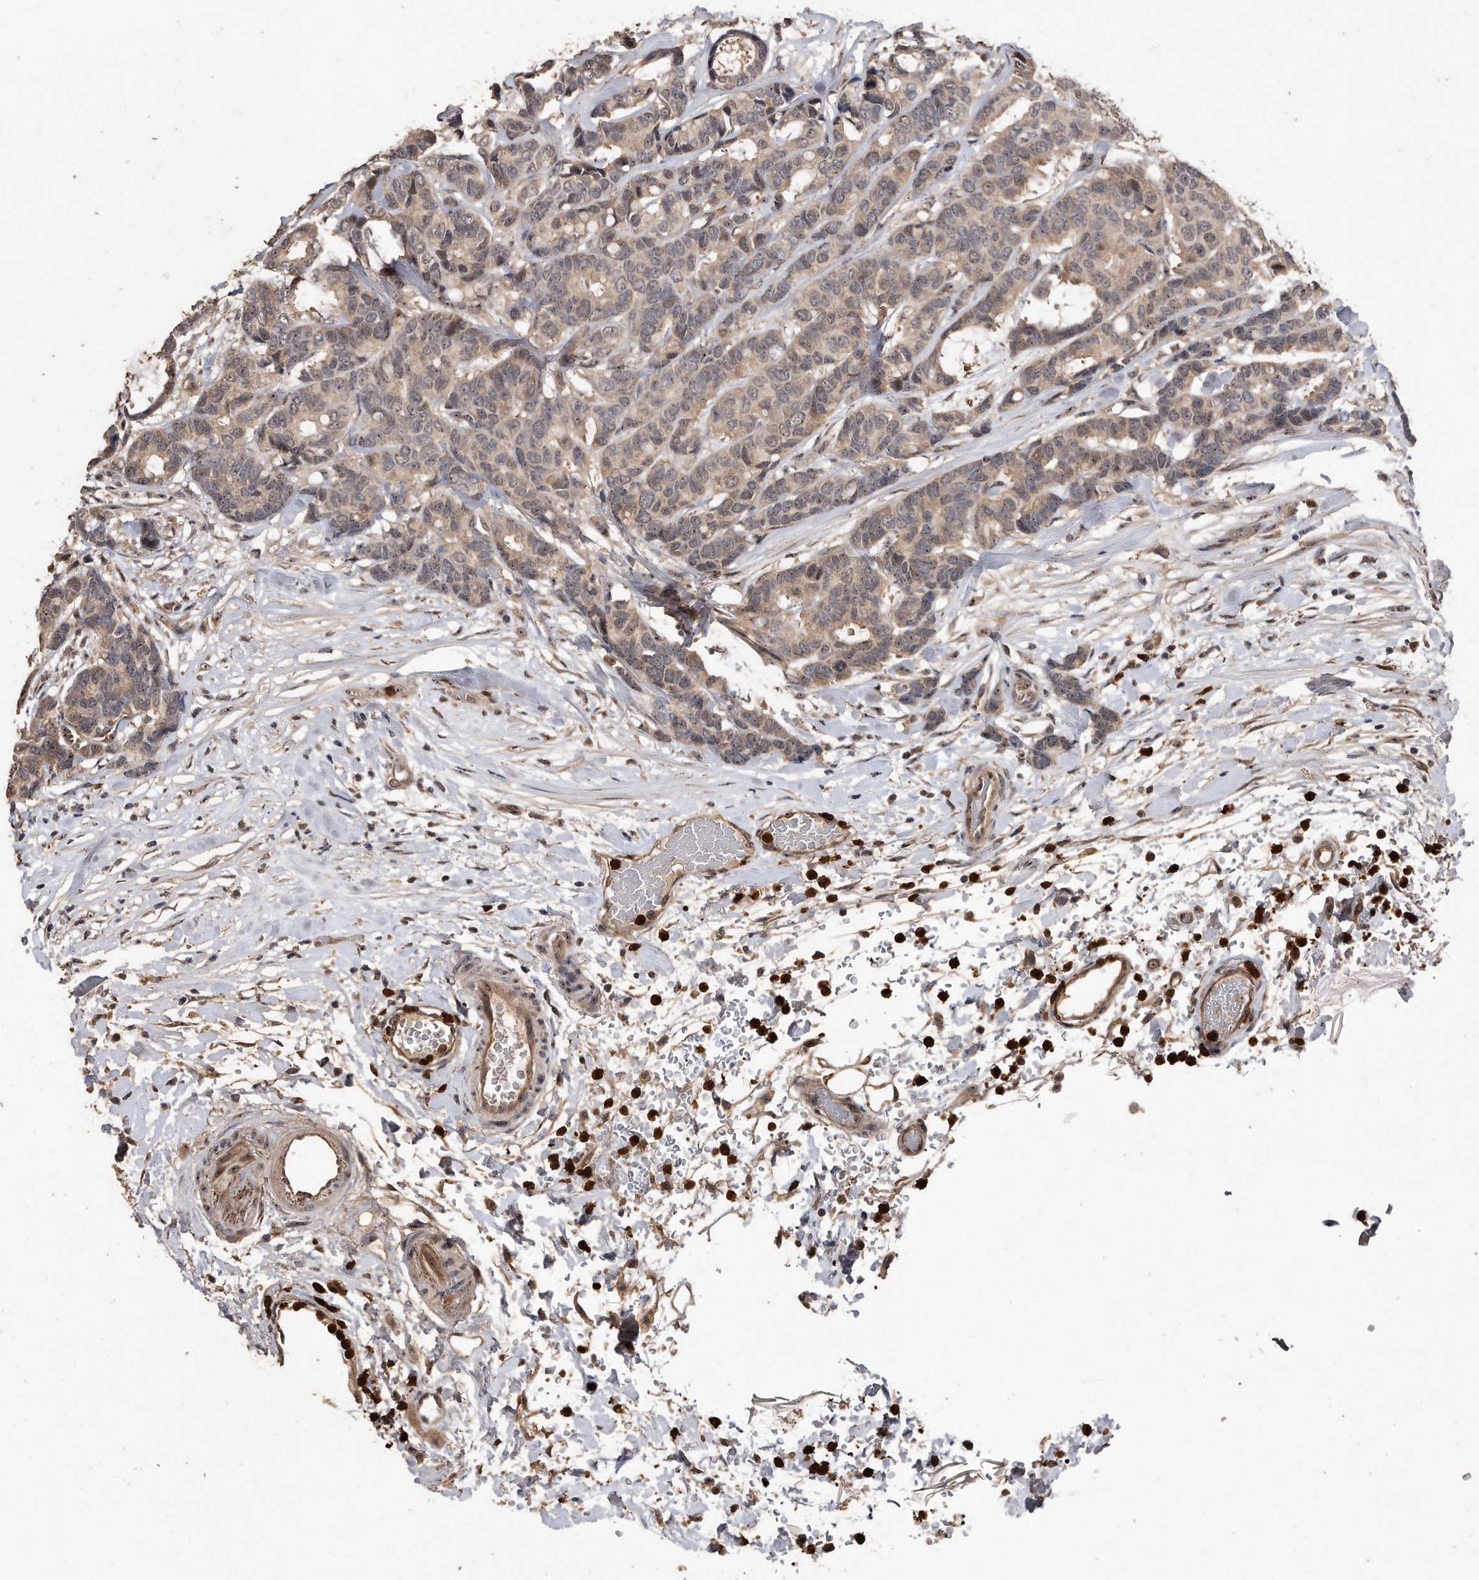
{"staining": {"intensity": "weak", "quantity": ">75%", "location": "cytoplasmic/membranous,nuclear"}, "tissue": "breast cancer", "cell_type": "Tumor cells", "image_type": "cancer", "snomed": [{"axis": "morphology", "description": "Duct carcinoma"}, {"axis": "topography", "description": "Breast"}], "caption": "The immunohistochemical stain highlights weak cytoplasmic/membranous and nuclear staining in tumor cells of breast cancer (infiltrating ductal carcinoma) tissue.", "gene": "PELO", "patient": {"sex": "female", "age": 87}}